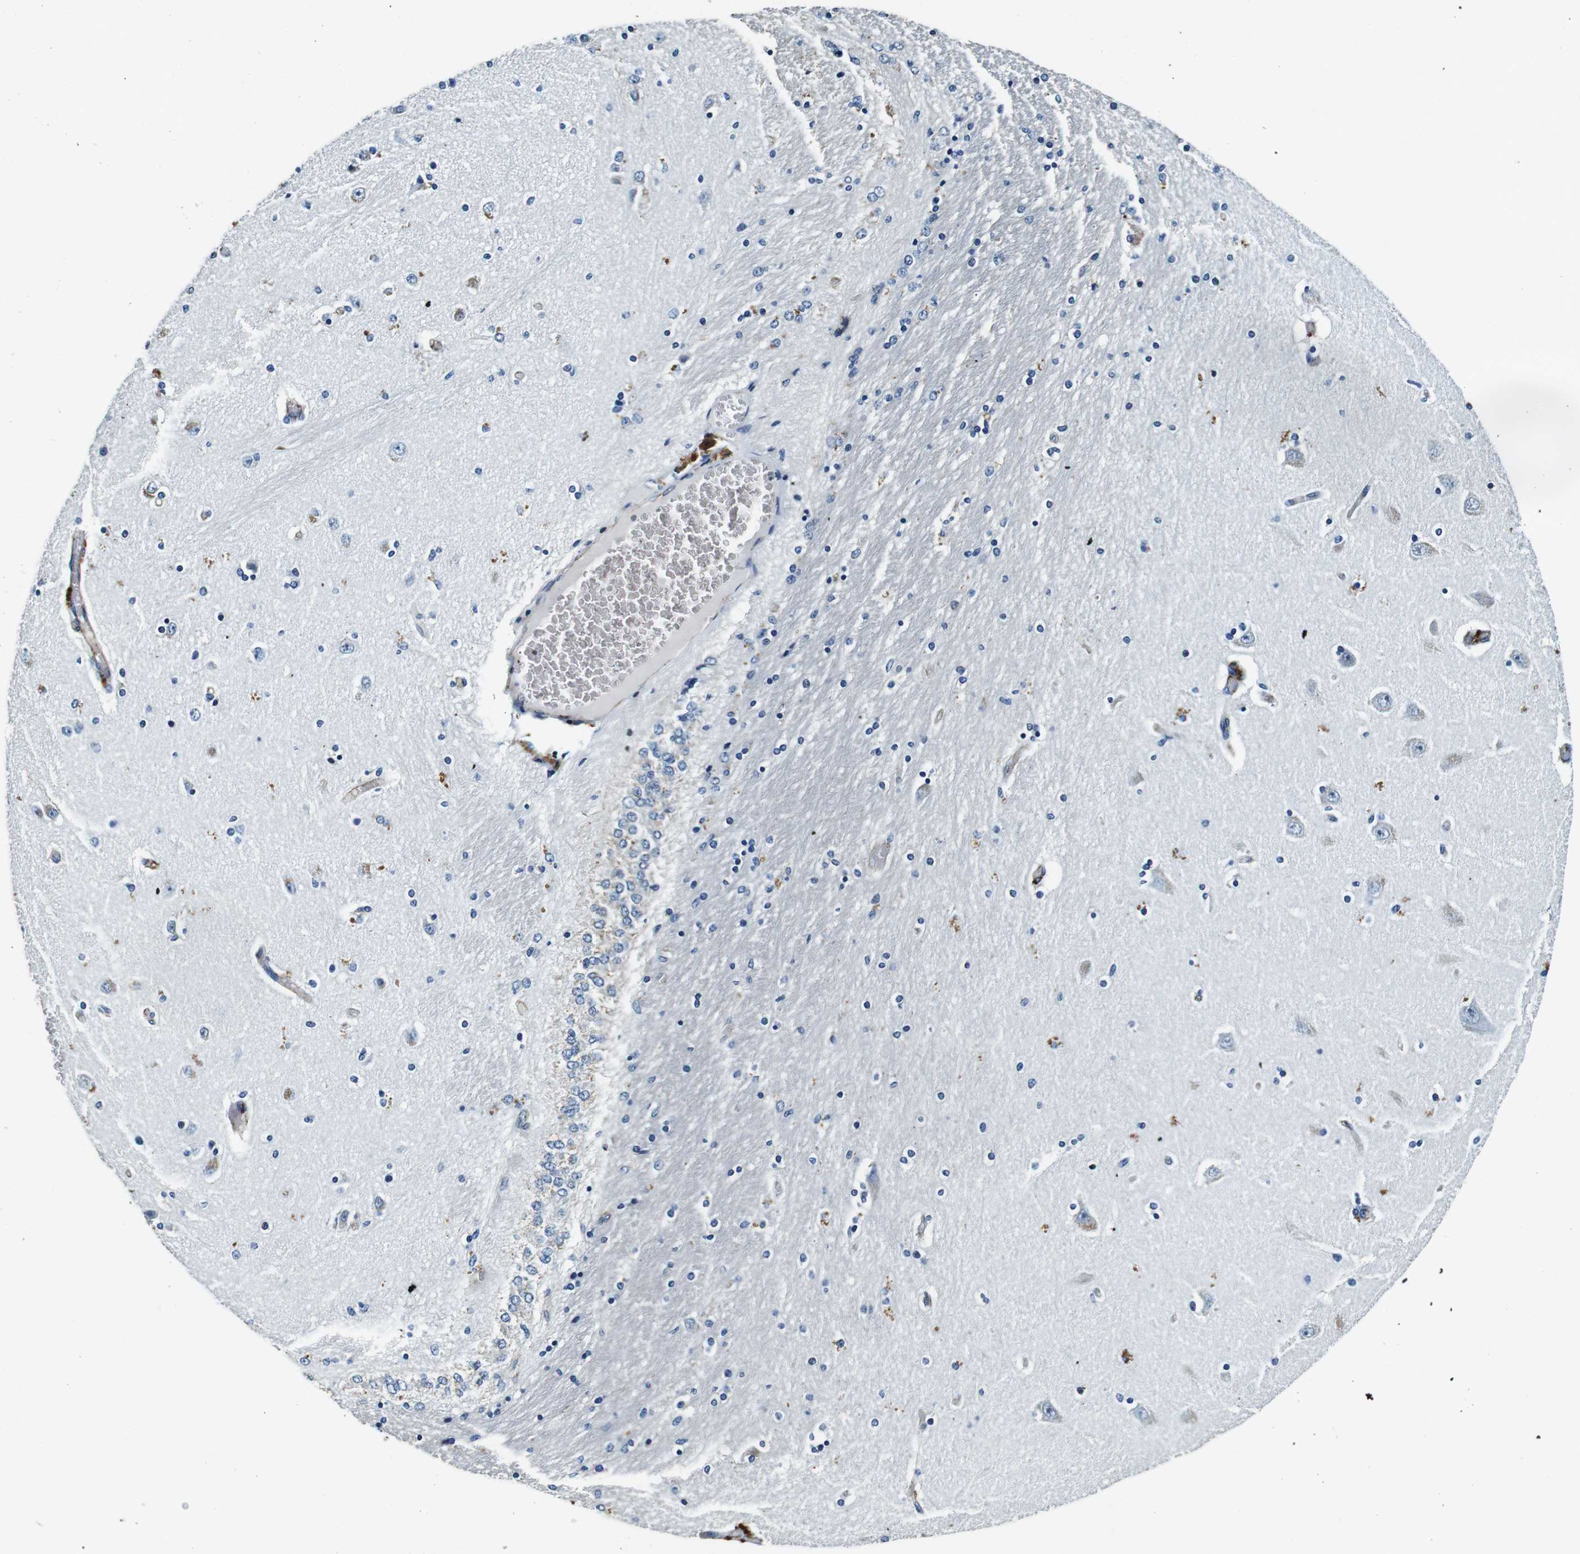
{"staining": {"intensity": "negative", "quantity": "none", "location": "none"}, "tissue": "hippocampus", "cell_type": "Glial cells", "image_type": "normal", "snomed": [{"axis": "morphology", "description": "Normal tissue, NOS"}, {"axis": "topography", "description": "Hippocampus"}], "caption": "An IHC image of unremarkable hippocampus is shown. There is no staining in glial cells of hippocampus.", "gene": "GJE1", "patient": {"sex": "female", "age": 54}}